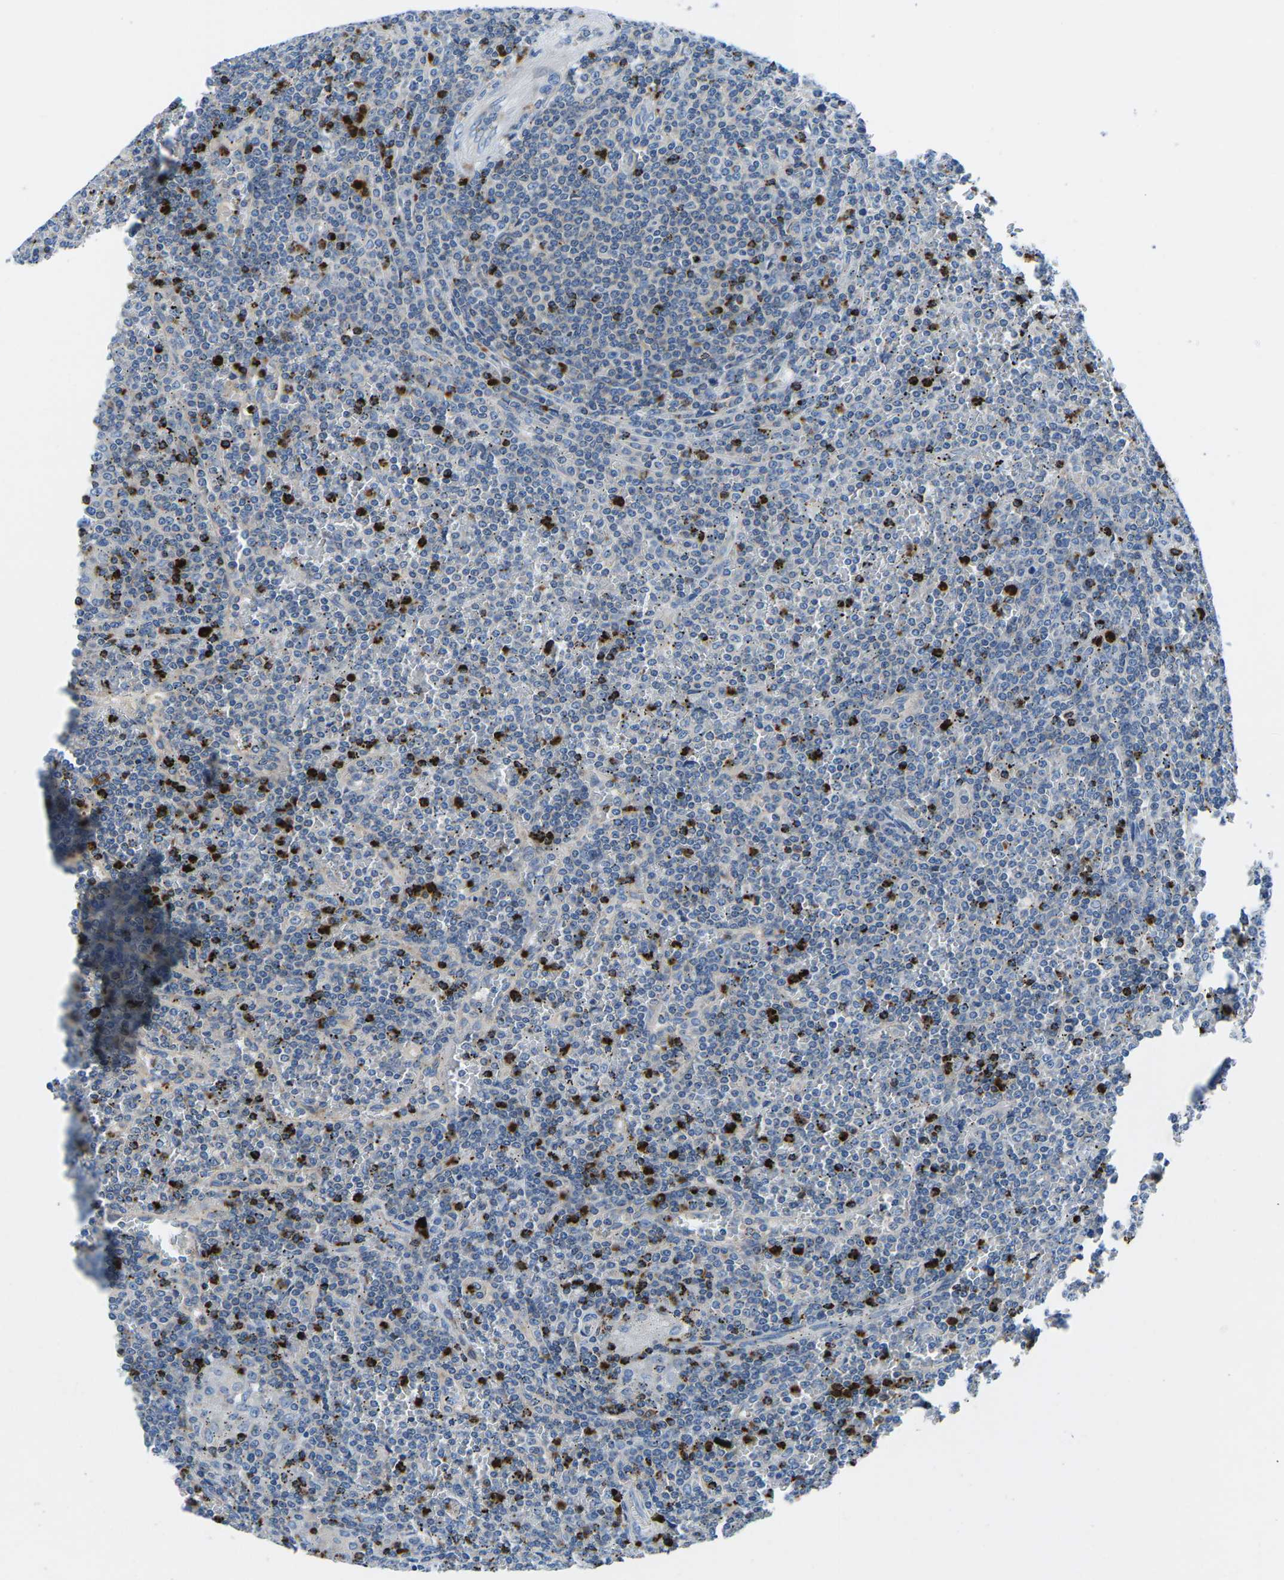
{"staining": {"intensity": "negative", "quantity": "none", "location": "none"}, "tissue": "lymphoma", "cell_type": "Tumor cells", "image_type": "cancer", "snomed": [{"axis": "morphology", "description": "Malignant lymphoma, non-Hodgkin's type, Low grade"}, {"axis": "topography", "description": "Spleen"}], "caption": "Malignant lymphoma, non-Hodgkin's type (low-grade) was stained to show a protein in brown. There is no significant staining in tumor cells.", "gene": "MC4R", "patient": {"sex": "female", "age": 19}}